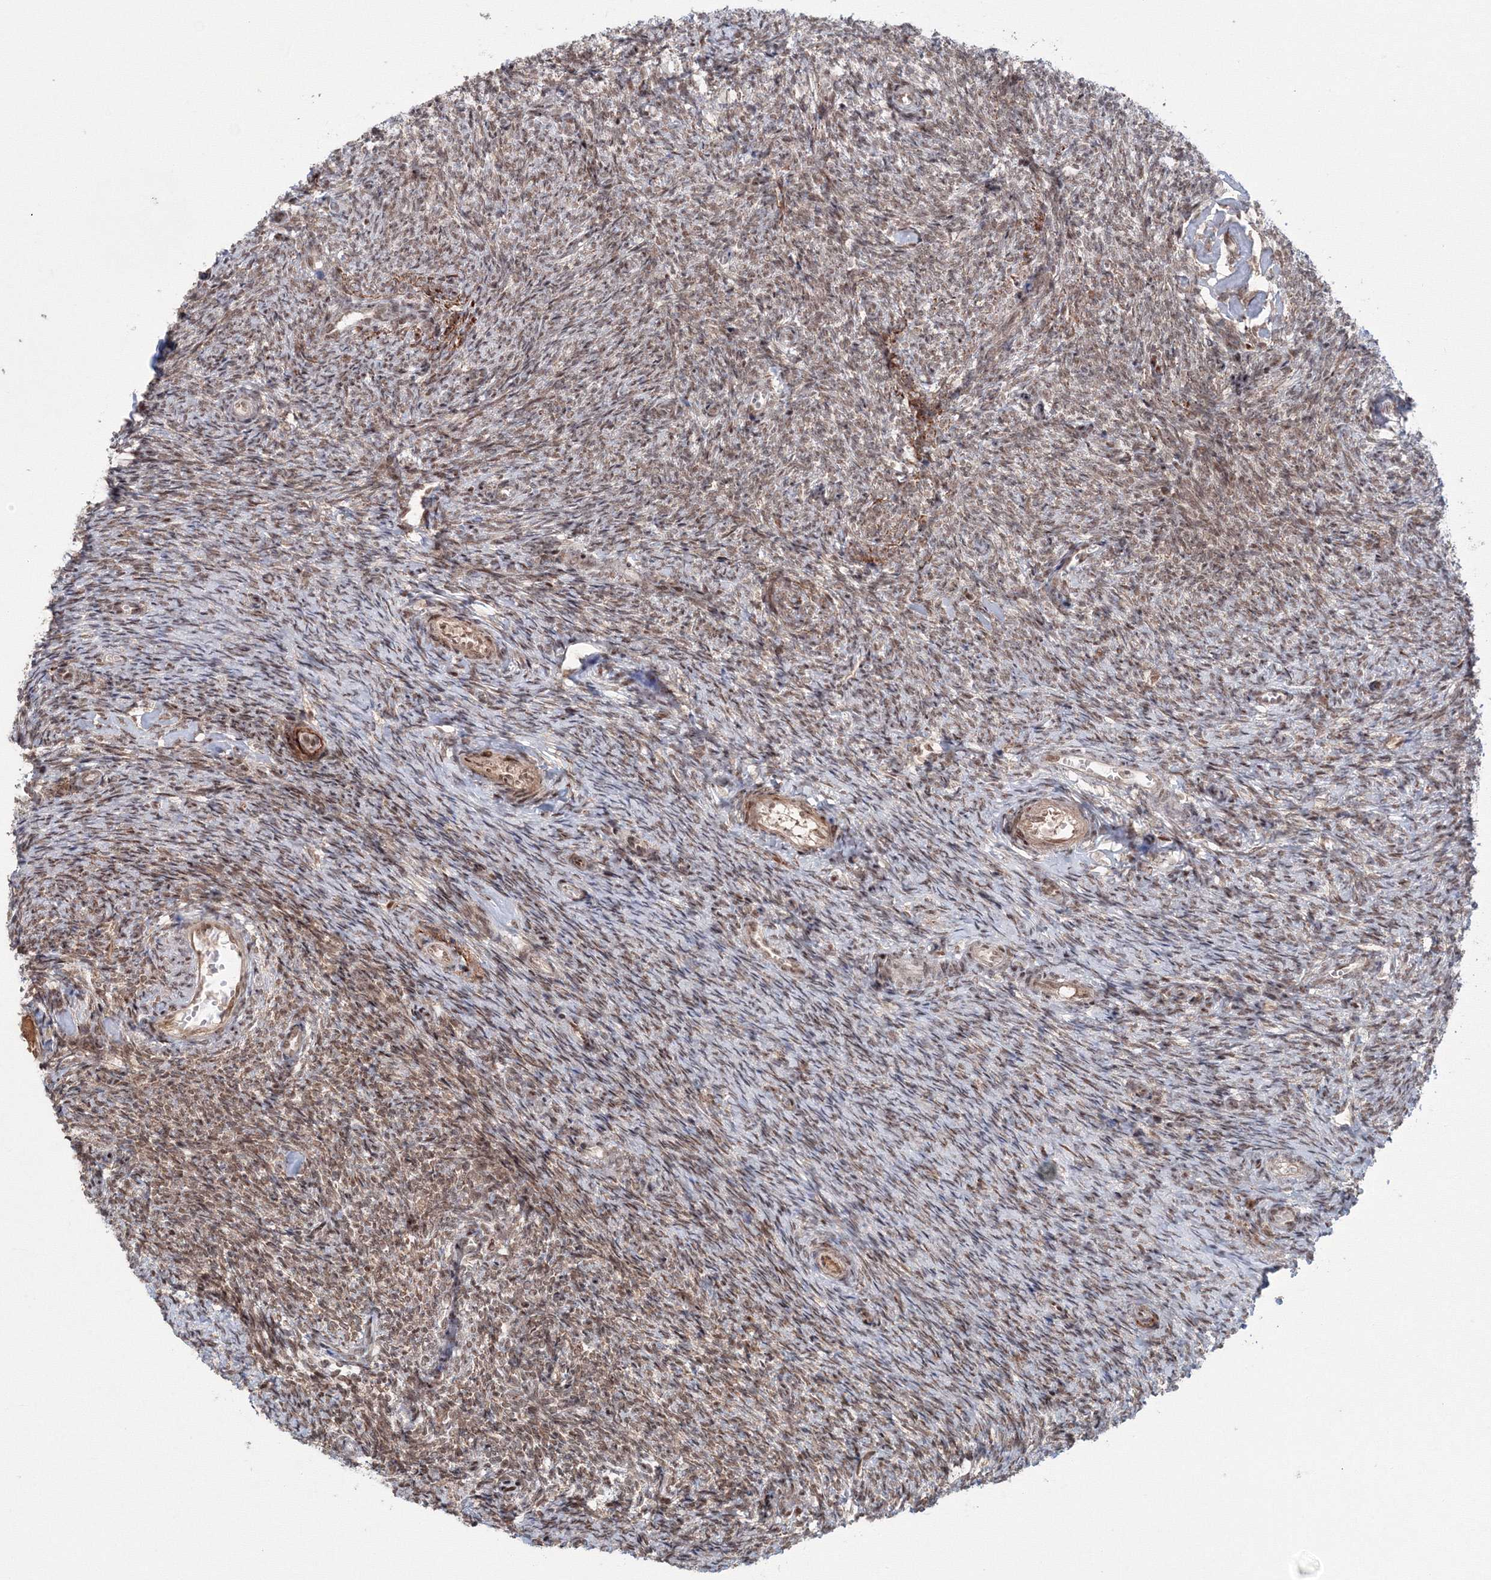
{"staining": {"intensity": "moderate", "quantity": "25%-75%", "location": "nuclear"}, "tissue": "ovary", "cell_type": "Ovarian stroma cells", "image_type": "normal", "snomed": [{"axis": "morphology", "description": "Normal tissue, NOS"}, {"axis": "topography", "description": "Ovary"}], "caption": "Moderate nuclear positivity is seen in about 25%-75% of ovarian stroma cells in unremarkable ovary. The protein of interest is stained brown, and the nuclei are stained in blue (DAB (3,3'-diaminobenzidine) IHC with brightfield microscopy, high magnification).", "gene": "NOA1", "patient": {"sex": "female", "age": 44}}